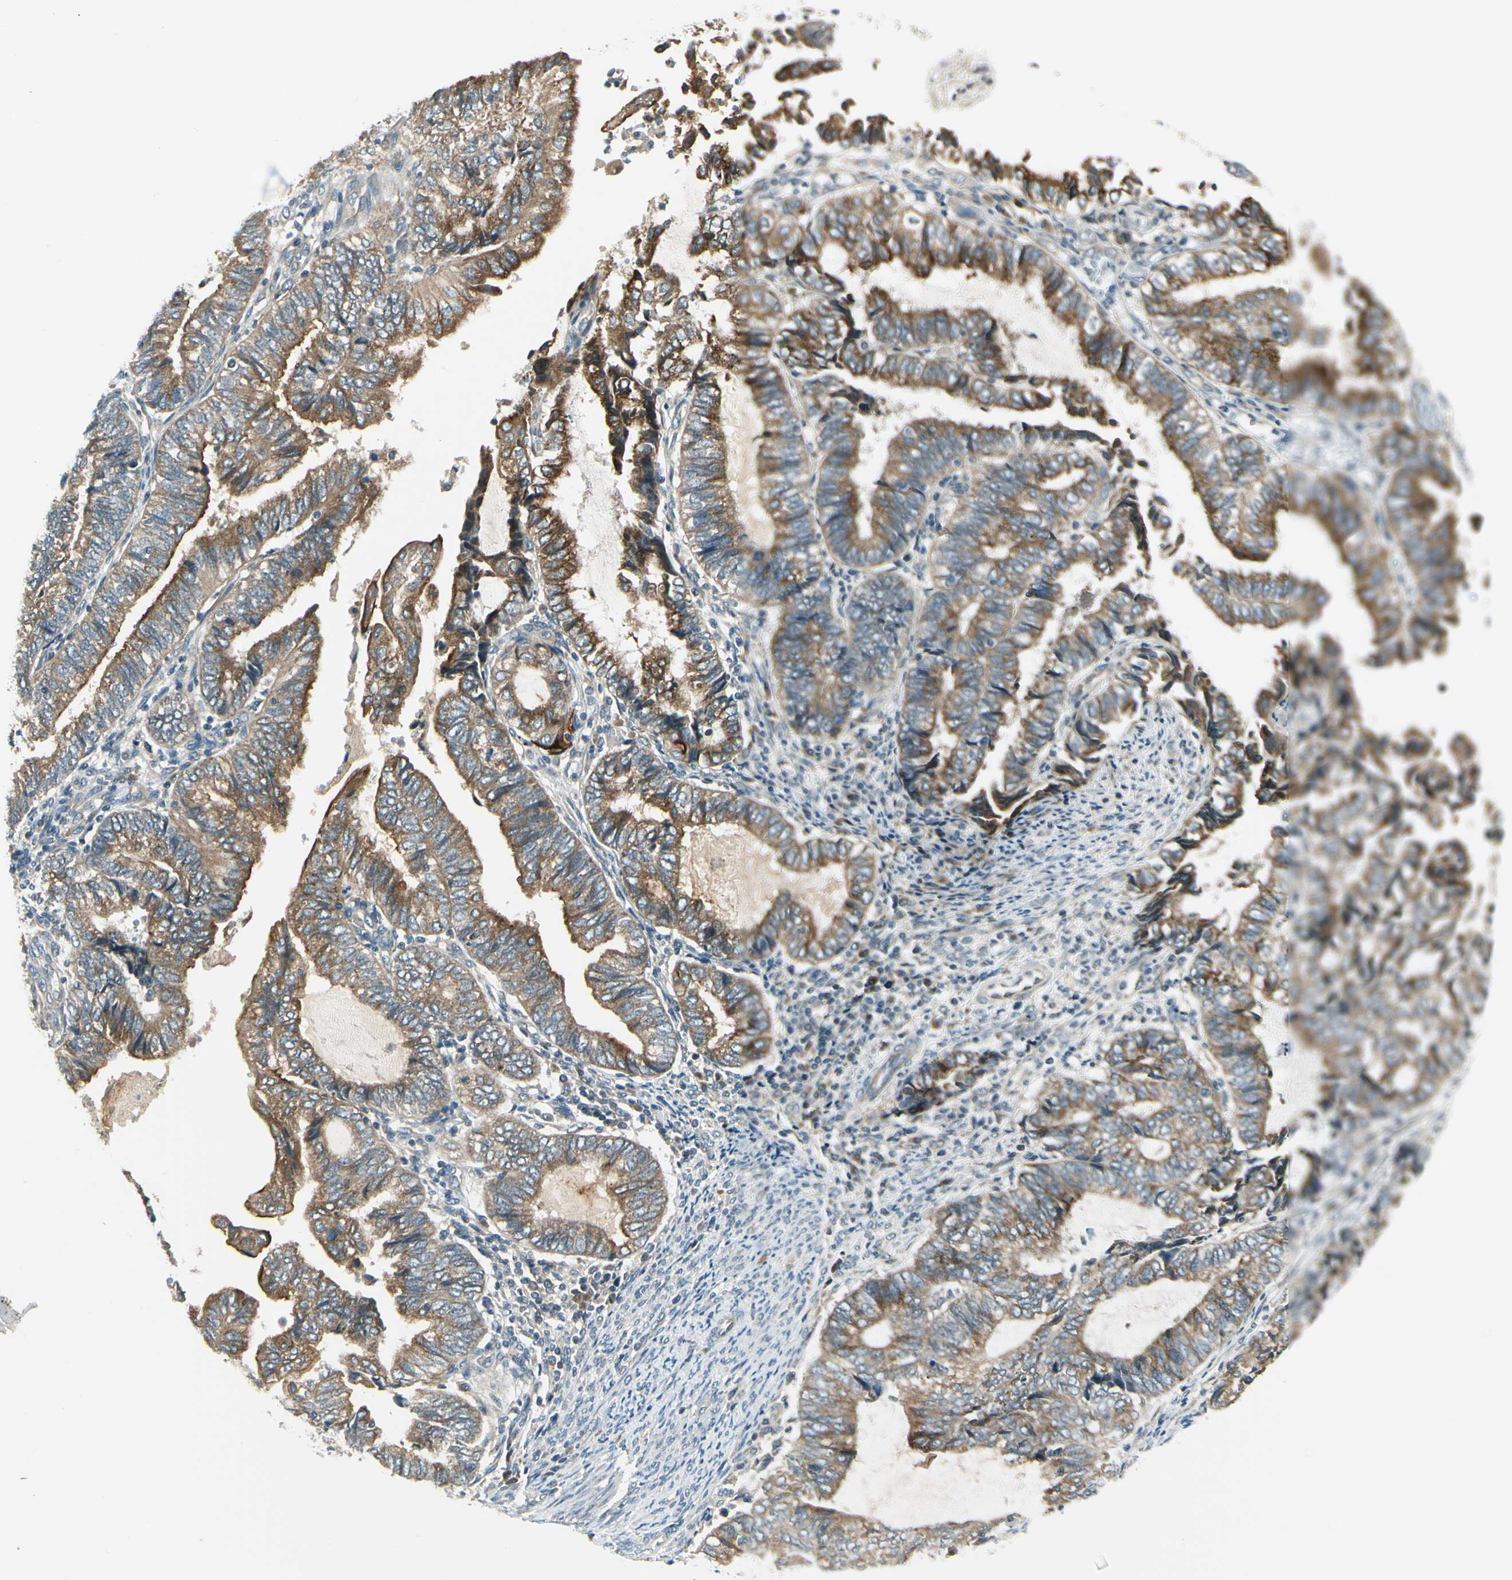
{"staining": {"intensity": "moderate", "quantity": ">75%", "location": "cytoplasmic/membranous"}, "tissue": "endometrial cancer", "cell_type": "Tumor cells", "image_type": "cancer", "snomed": [{"axis": "morphology", "description": "Adenocarcinoma, NOS"}, {"axis": "topography", "description": "Uterus"}, {"axis": "topography", "description": "Endometrium"}], "caption": "Protein expression analysis of adenocarcinoma (endometrial) demonstrates moderate cytoplasmic/membranous expression in about >75% of tumor cells.", "gene": "BNIP1", "patient": {"sex": "female", "age": 70}}